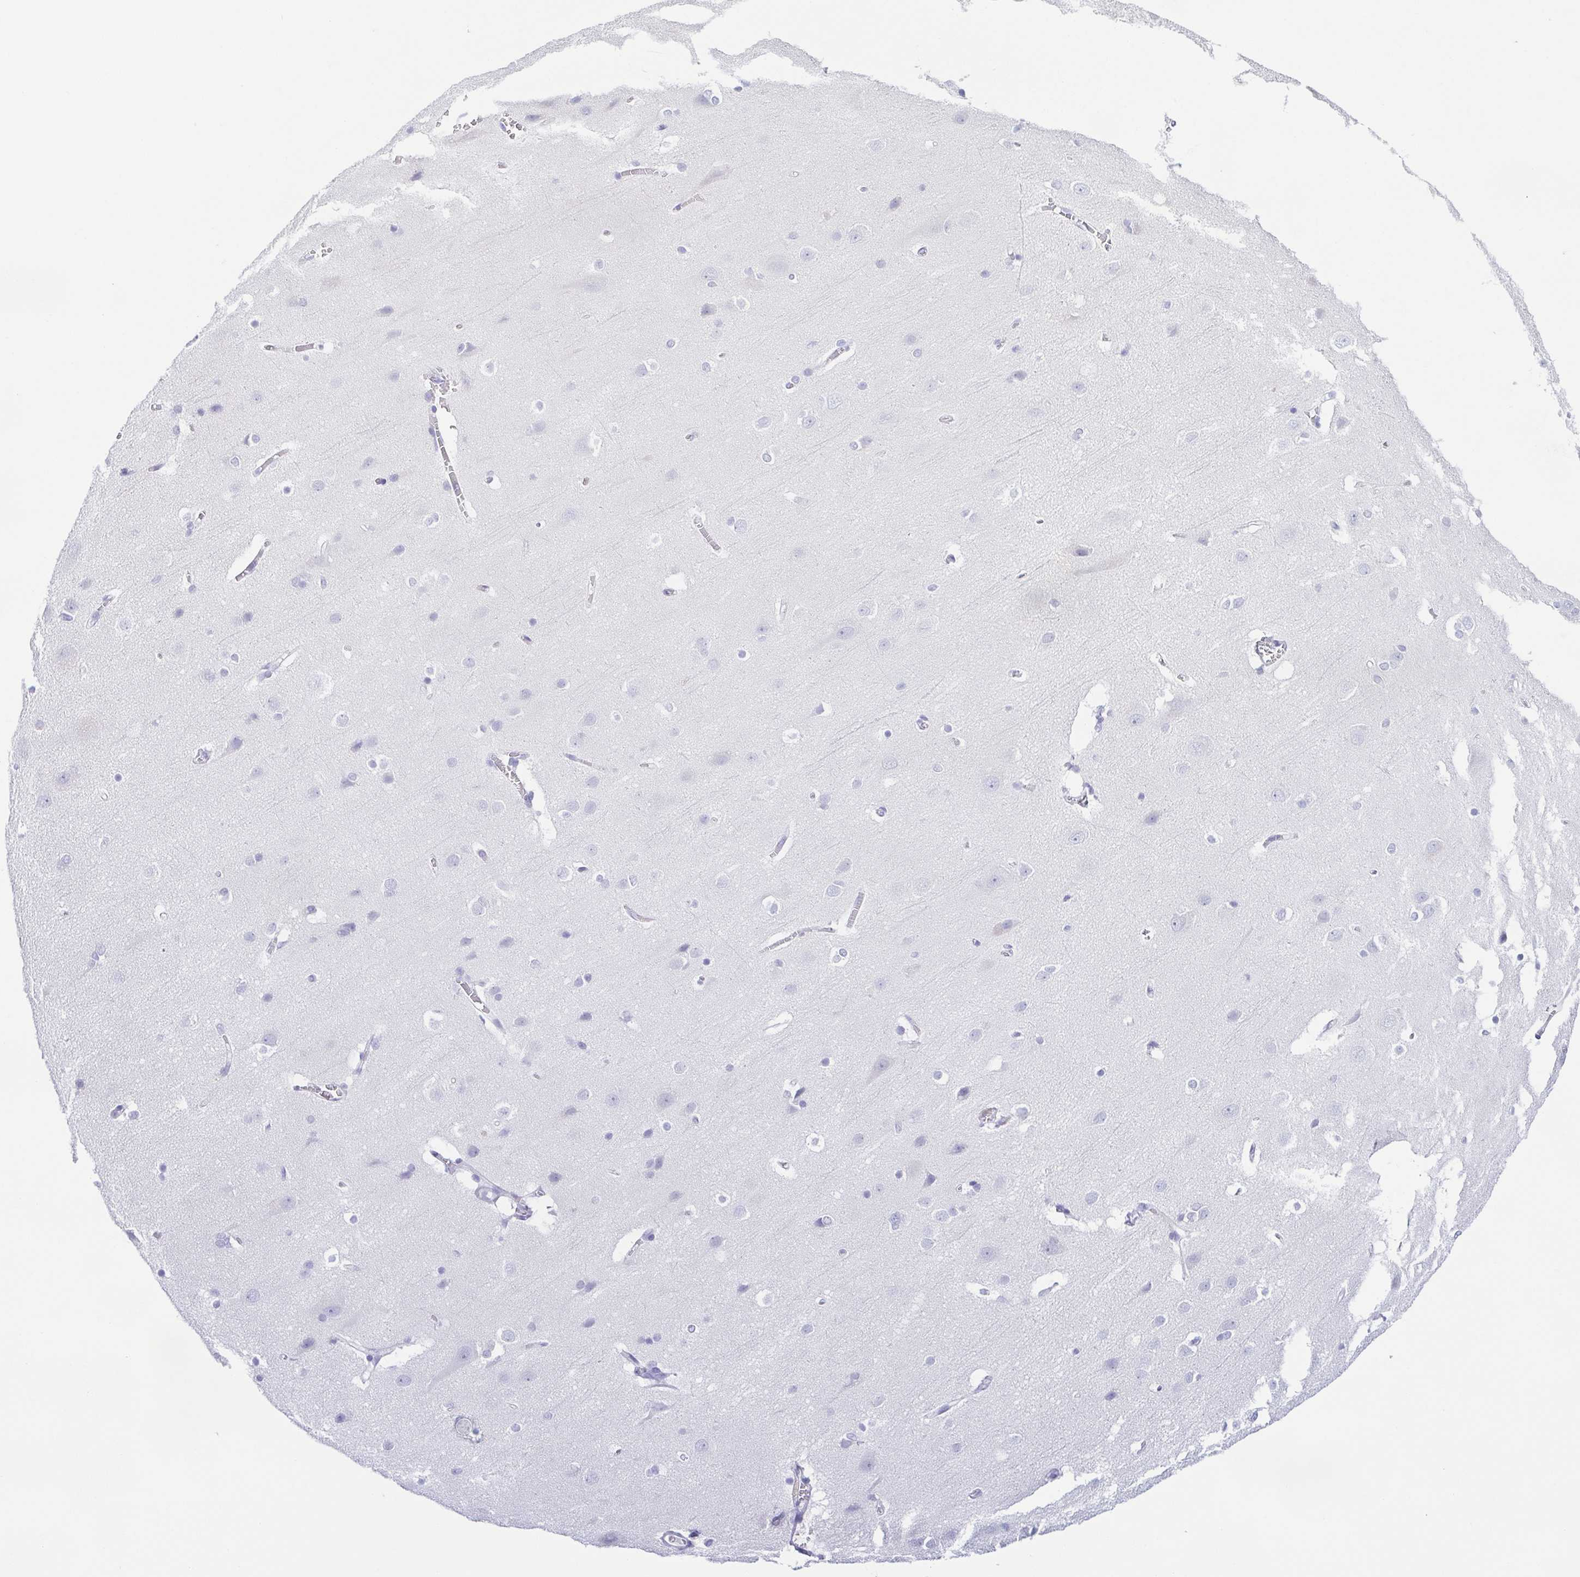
{"staining": {"intensity": "negative", "quantity": "none", "location": "none"}, "tissue": "cerebral cortex", "cell_type": "Endothelial cells", "image_type": "normal", "snomed": [{"axis": "morphology", "description": "Normal tissue, NOS"}, {"axis": "topography", "description": "Cerebral cortex"}], "caption": "DAB (3,3'-diaminobenzidine) immunohistochemical staining of benign cerebral cortex displays no significant positivity in endothelial cells.", "gene": "A1BG", "patient": {"sex": "male", "age": 37}}